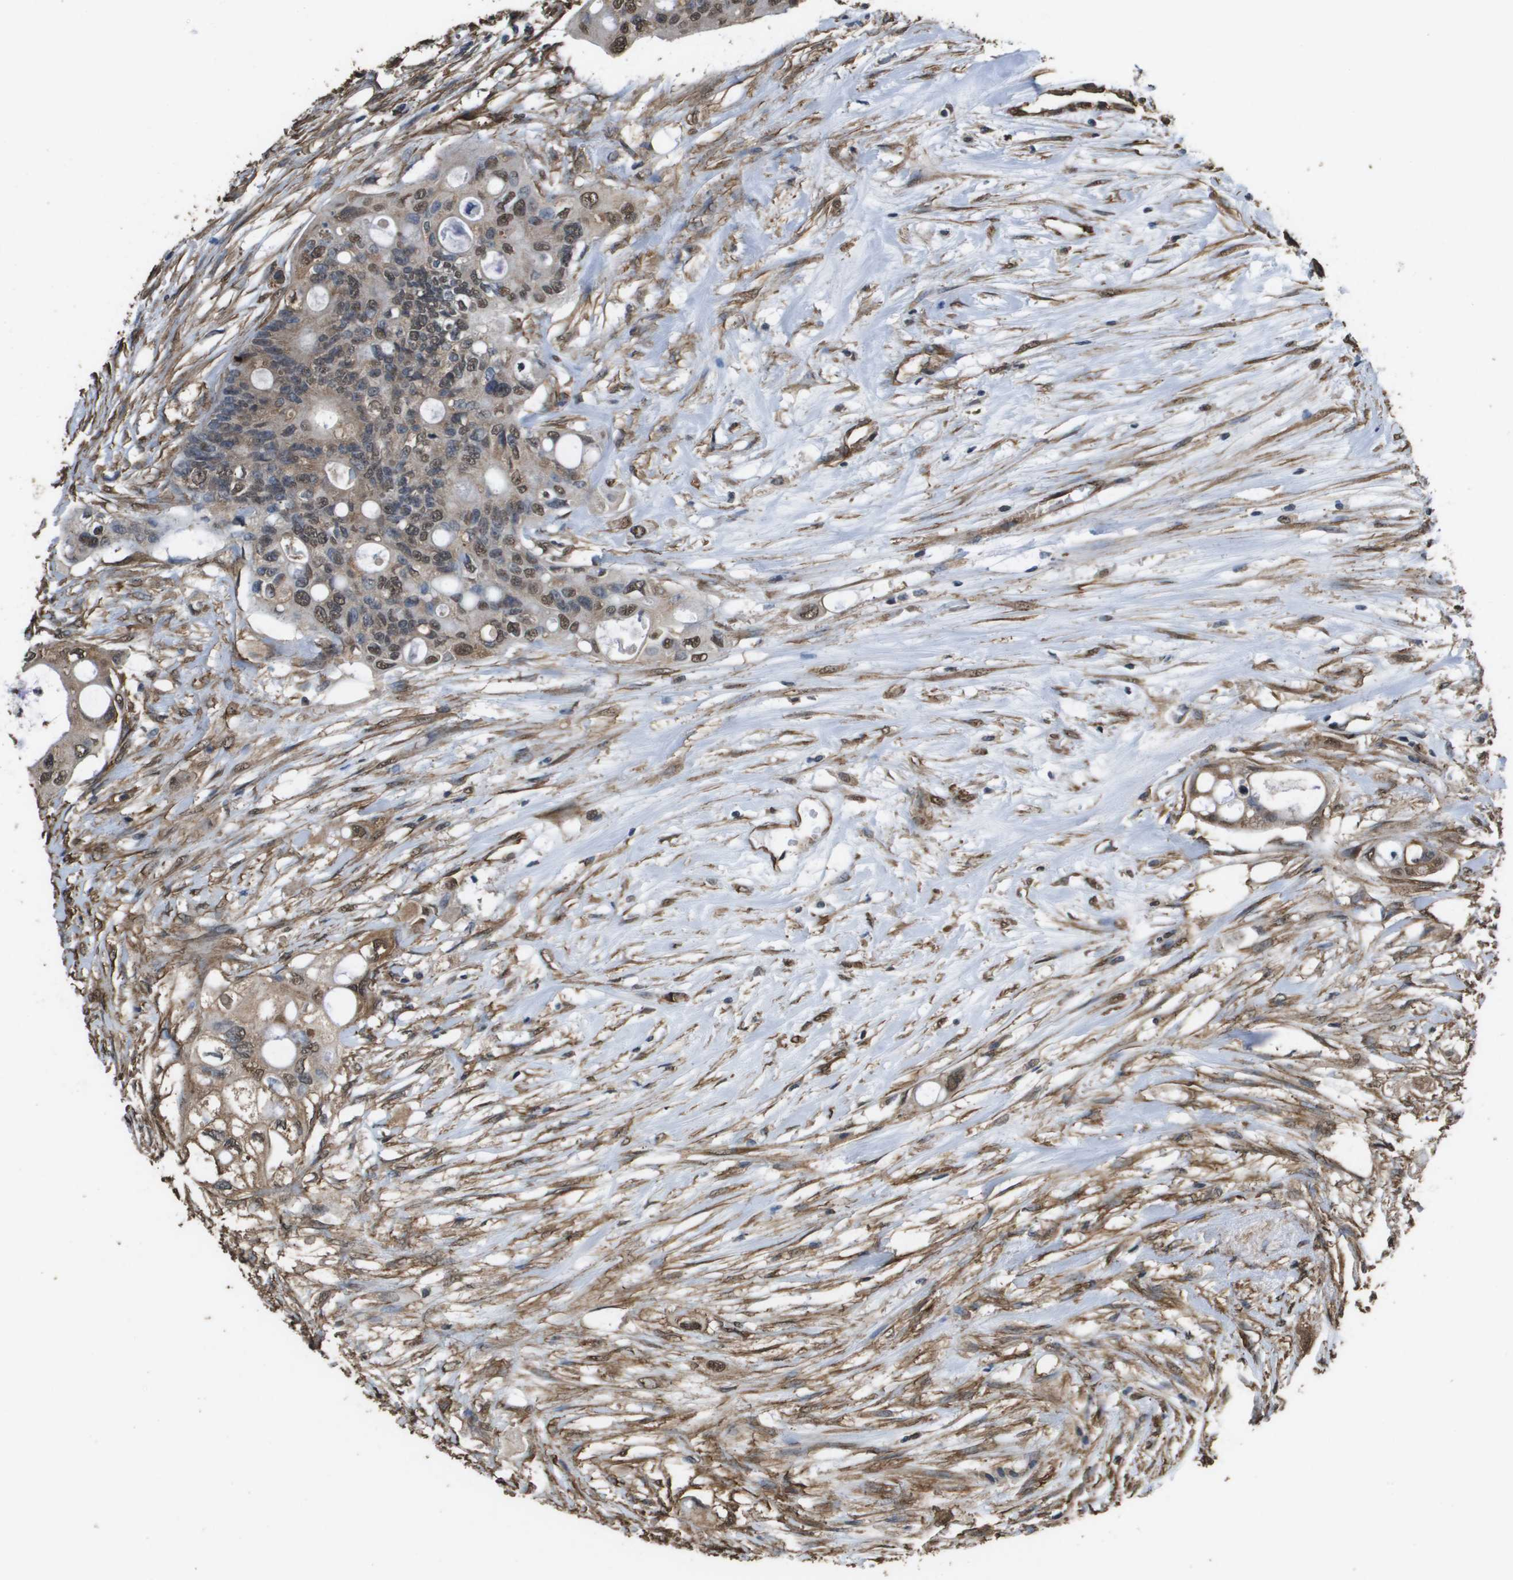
{"staining": {"intensity": "moderate", "quantity": ">75%", "location": "cytoplasmic/membranous,nuclear"}, "tissue": "colorectal cancer", "cell_type": "Tumor cells", "image_type": "cancer", "snomed": [{"axis": "morphology", "description": "Adenocarcinoma, NOS"}, {"axis": "topography", "description": "Colon"}], "caption": "An immunohistochemistry micrograph of tumor tissue is shown. Protein staining in brown shows moderate cytoplasmic/membranous and nuclear positivity in colorectal cancer (adenocarcinoma) within tumor cells. (DAB IHC with brightfield microscopy, high magnification).", "gene": "AAMP", "patient": {"sex": "female", "age": 57}}